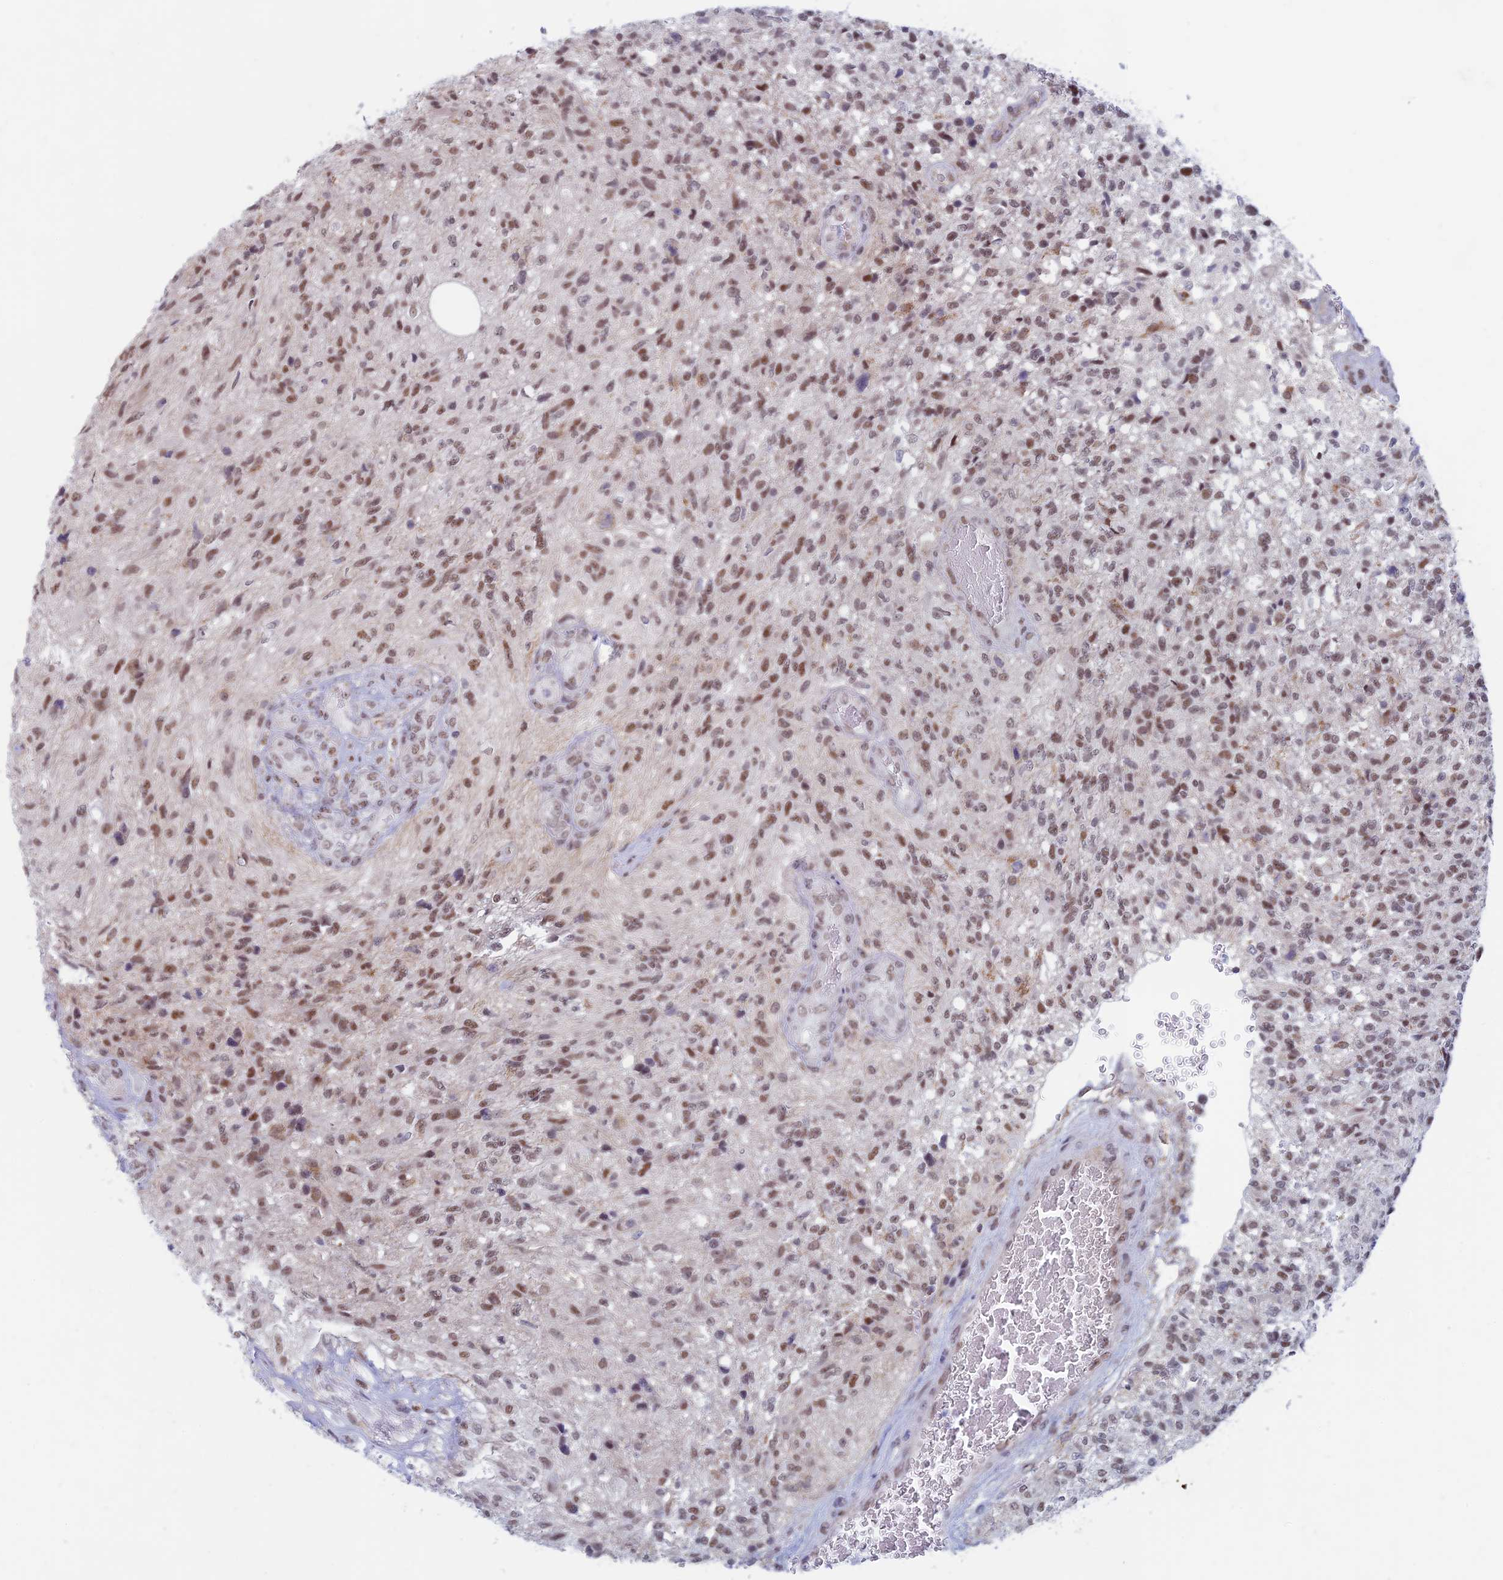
{"staining": {"intensity": "moderate", "quantity": ">75%", "location": "nuclear"}, "tissue": "glioma", "cell_type": "Tumor cells", "image_type": "cancer", "snomed": [{"axis": "morphology", "description": "Glioma, malignant, High grade"}, {"axis": "topography", "description": "Brain"}], "caption": "Brown immunohistochemical staining in malignant high-grade glioma reveals moderate nuclear staining in about >75% of tumor cells. (Stains: DAB in brown, nuclei in blue, Microscopy: brightfield microscopy at high magnification).", "gene": "ASH2L", "patient": {"sex": "male", "age": 56}}